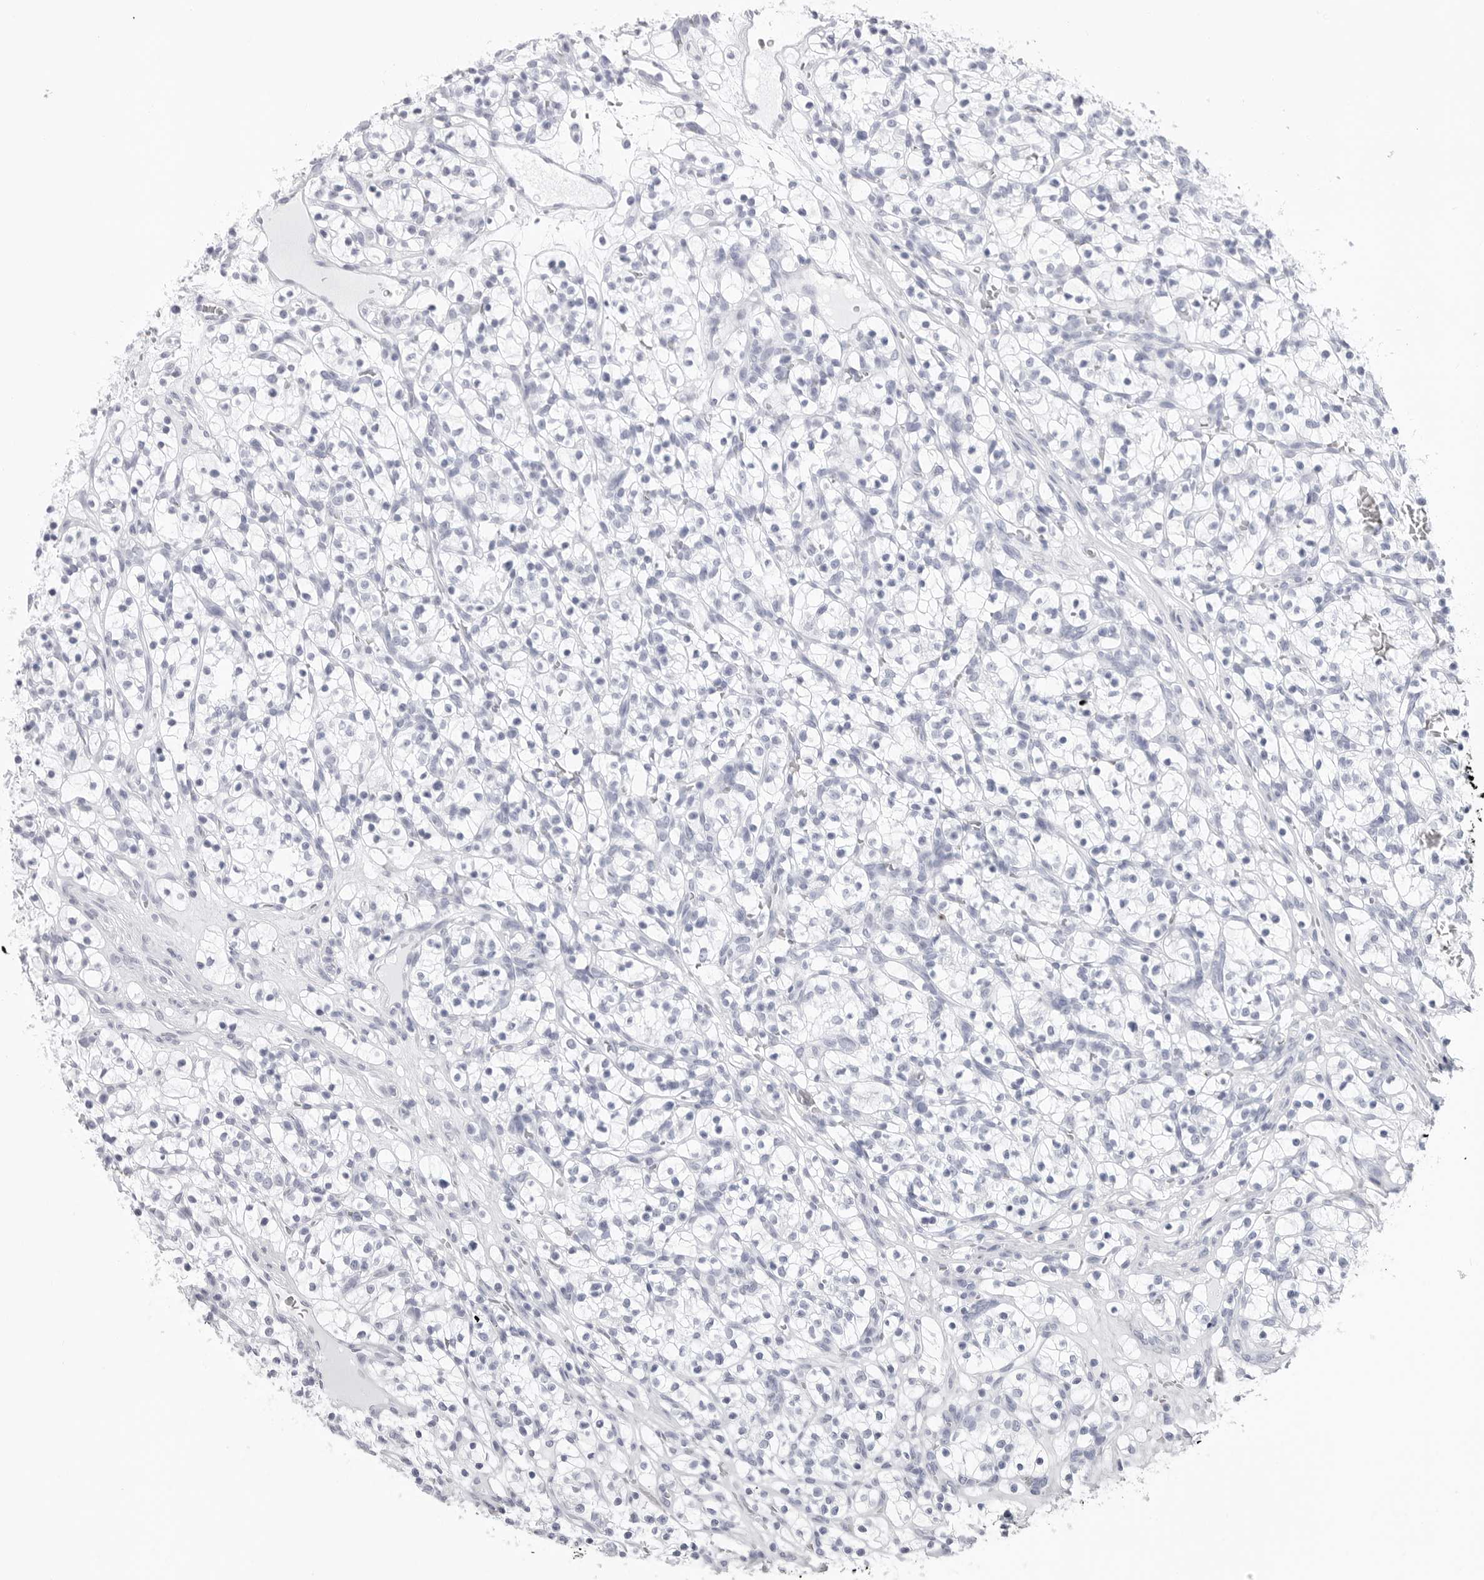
{"staining": {"intensity": "negative", "quantity": "none", "location": "none"}, "tissue": "renal cancer", "cell_type": "Tumor cells", "image_type": "cancer", "snomed": [{"axis": "morphology", "description": "Adenocarcinoma, NOS"}, {"axis": "topography", "description": "Kidney"}], "caption": "Immunohistochemistry (IHC) of renal cancer (adenocarcinoma) displays no positivity in tumor cells.", "gene": "CST2", "patient": {"sex": "female", "age": 57}}